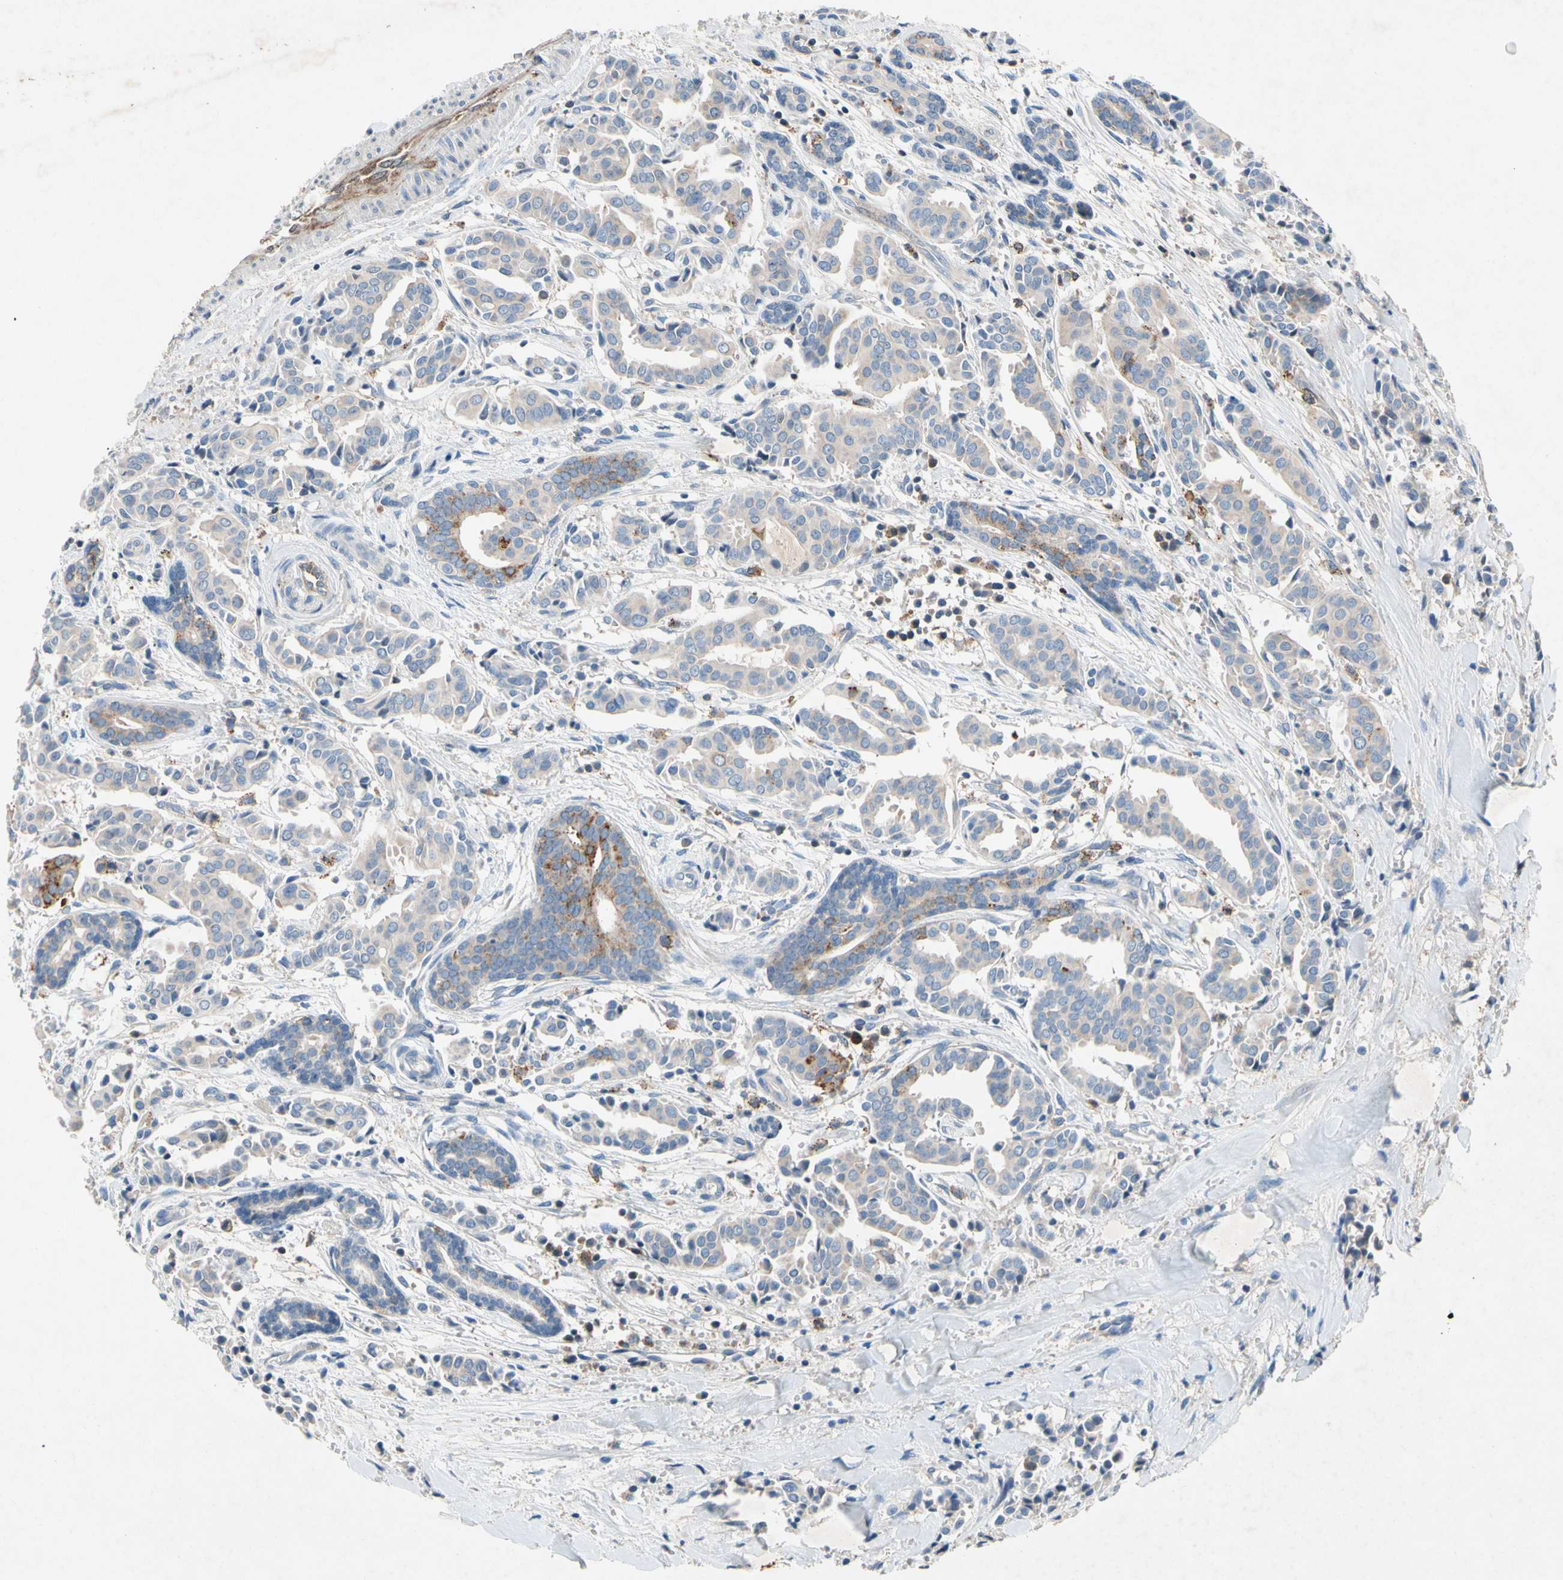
{"staining": {"intensity": "moderate", "quantity": "<25%", "location": "cytoplasmic/membranous"}, "tissue": "head and neck cancer", "cell_type": "Tumor cells", "image_type": "cancer", "snomed": [{"axis": "morphology", "description": "Adenocarcinoma, NOS"}, {"axis": "topography", "description": "Salivary gland"}, {"axis": "topography", "description": "Head-Neck"}], "caption": "A photomicrograph of head and neck adenocarcinoma stained for a protein displays moderate cytoplasmic/membranous brown staining in tumor cells.", "gene": "NDFIP2", "patient": {"sex": "female", "age": 59}}